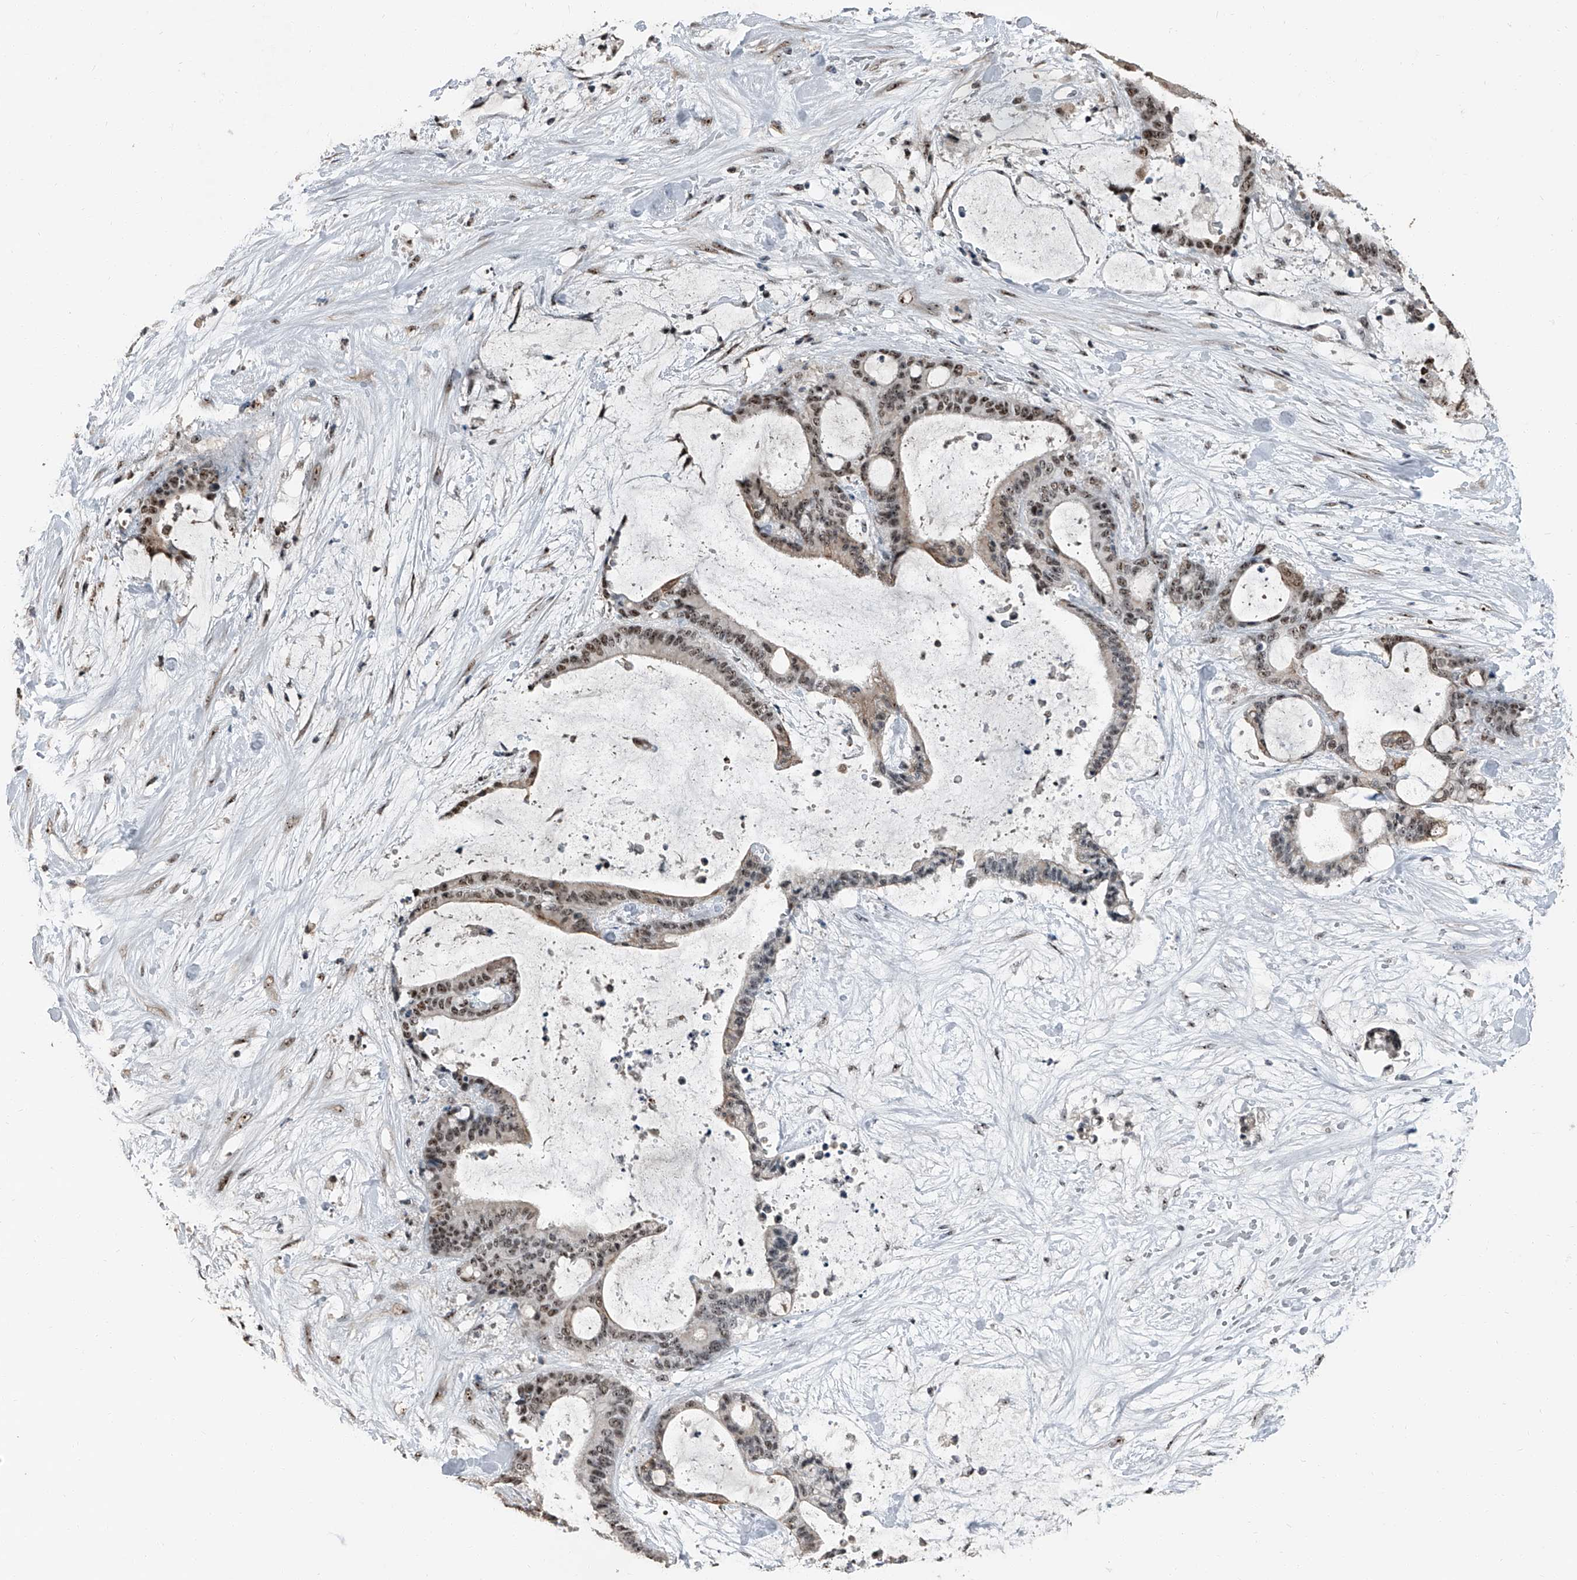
{"staining": {"intensity": "weak", "quantity": ">75%", "location": "cytoplasmic/membranous,nuclear"}, "tissue": "liver cancer", "cell_type": "Tumor cells", "image_type": "cancer", "snomed": [{"axis": "morphology", "description": "Cholangiocarcinoma"}, {"axis": "topography", "description": "Liver"}], "caption": "Liver cholangiocarcinoma tissue shows weak cytoplasmic/membranous and nuclear expression in about >75% of tumor cells, visualized by immunohistochemistry.", "gene": "TCOF1", "patient": {"sex": "female", "age": 73}}